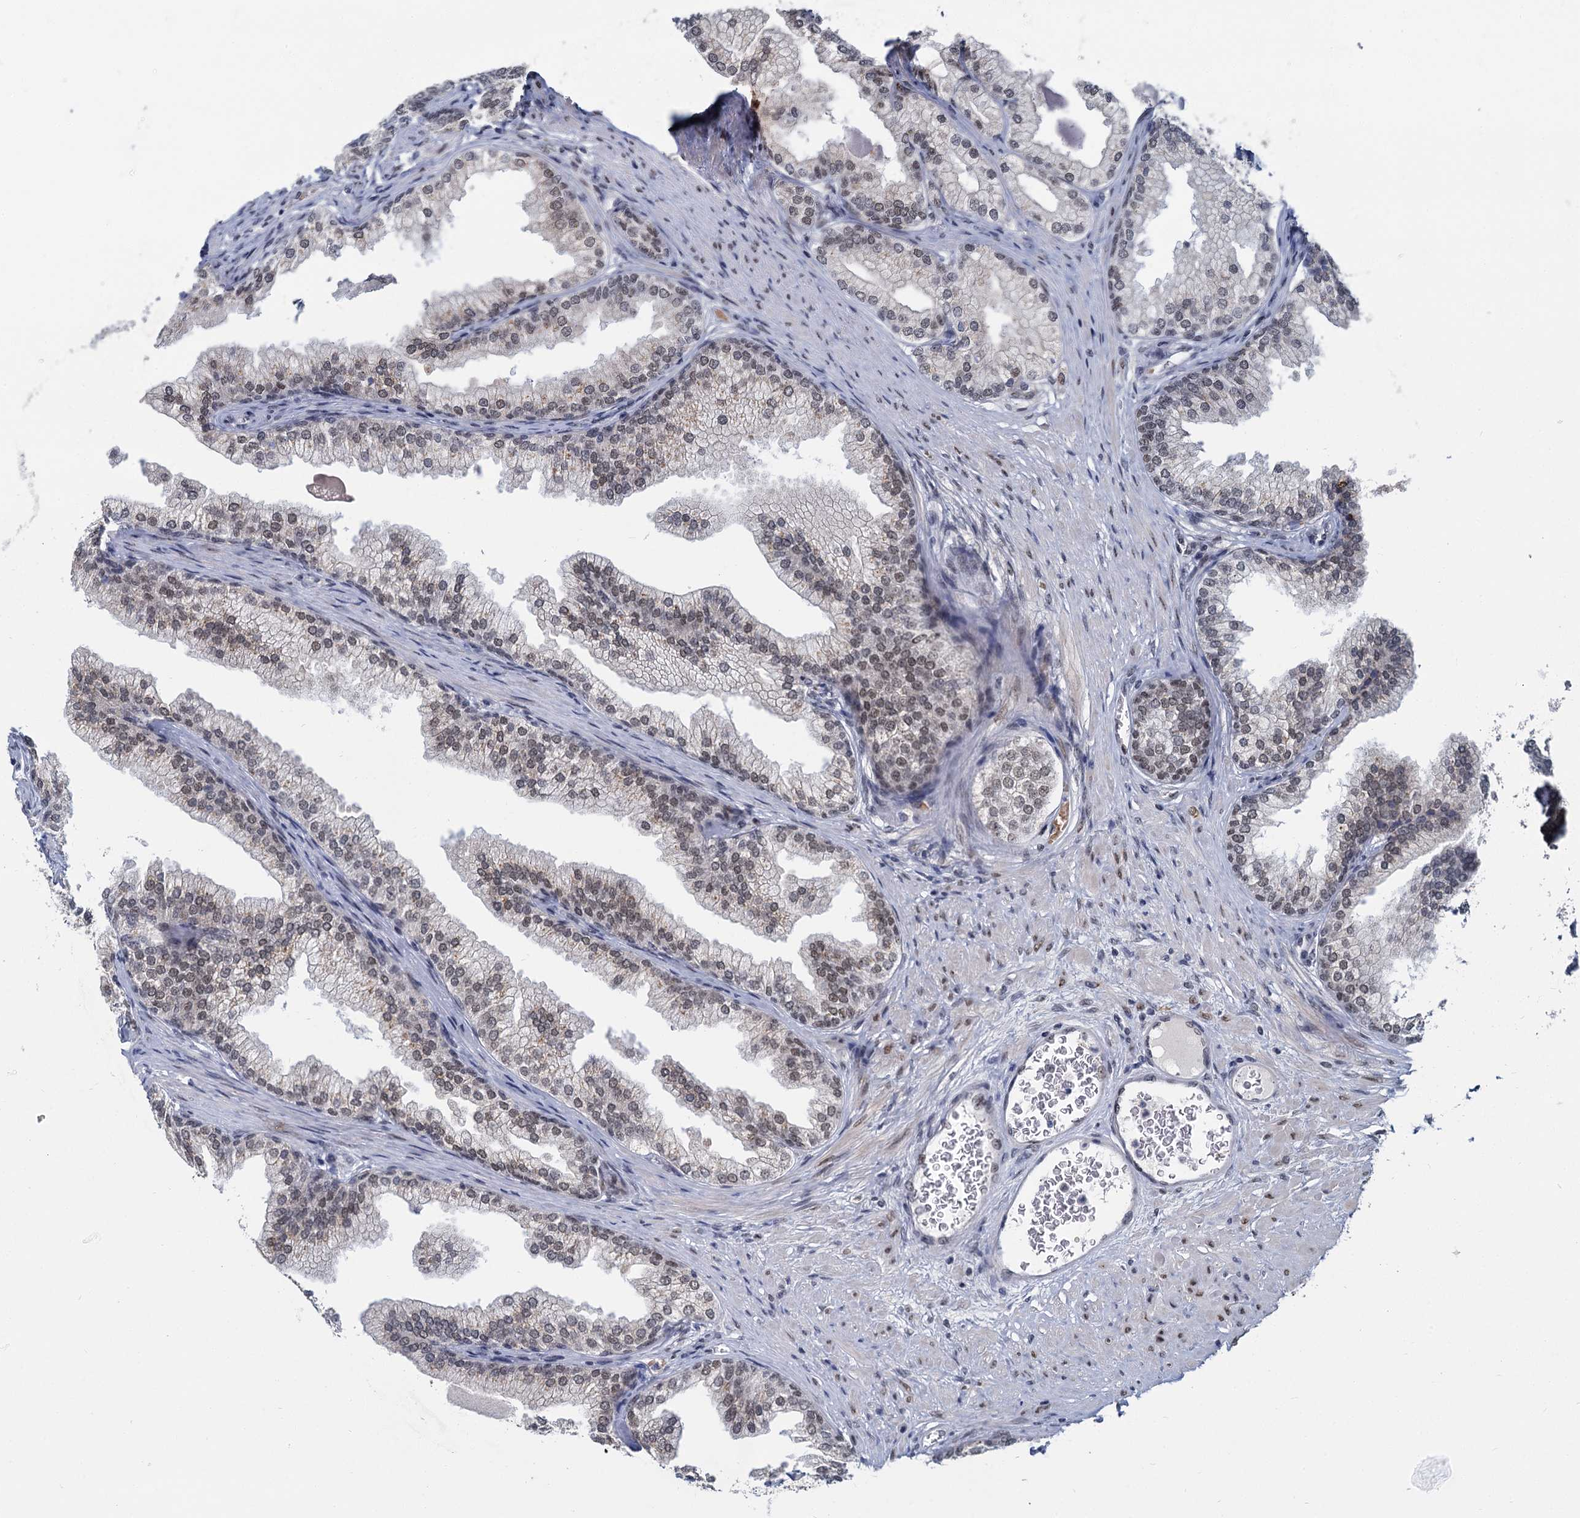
{"staining": {"intensity": "strong", "quantity": "25%-75%", "location": "nuclear"}, "tissue": "prostate", "cell_type": "Glandular cells", "image_type": "normal", "snomed": [{"axis": "morphology", "description": "Normal tissue, NOS"}, {"axis": "topography", "description": "Prostate"}], "caption": "About 25%-75% of glandular cells in normal human prostate show strong nuclear protein staining as visualized by brown immunohistochemical staining.", "gene": "RPRD1A", "patient": {"sex": "male", "age": 76}}